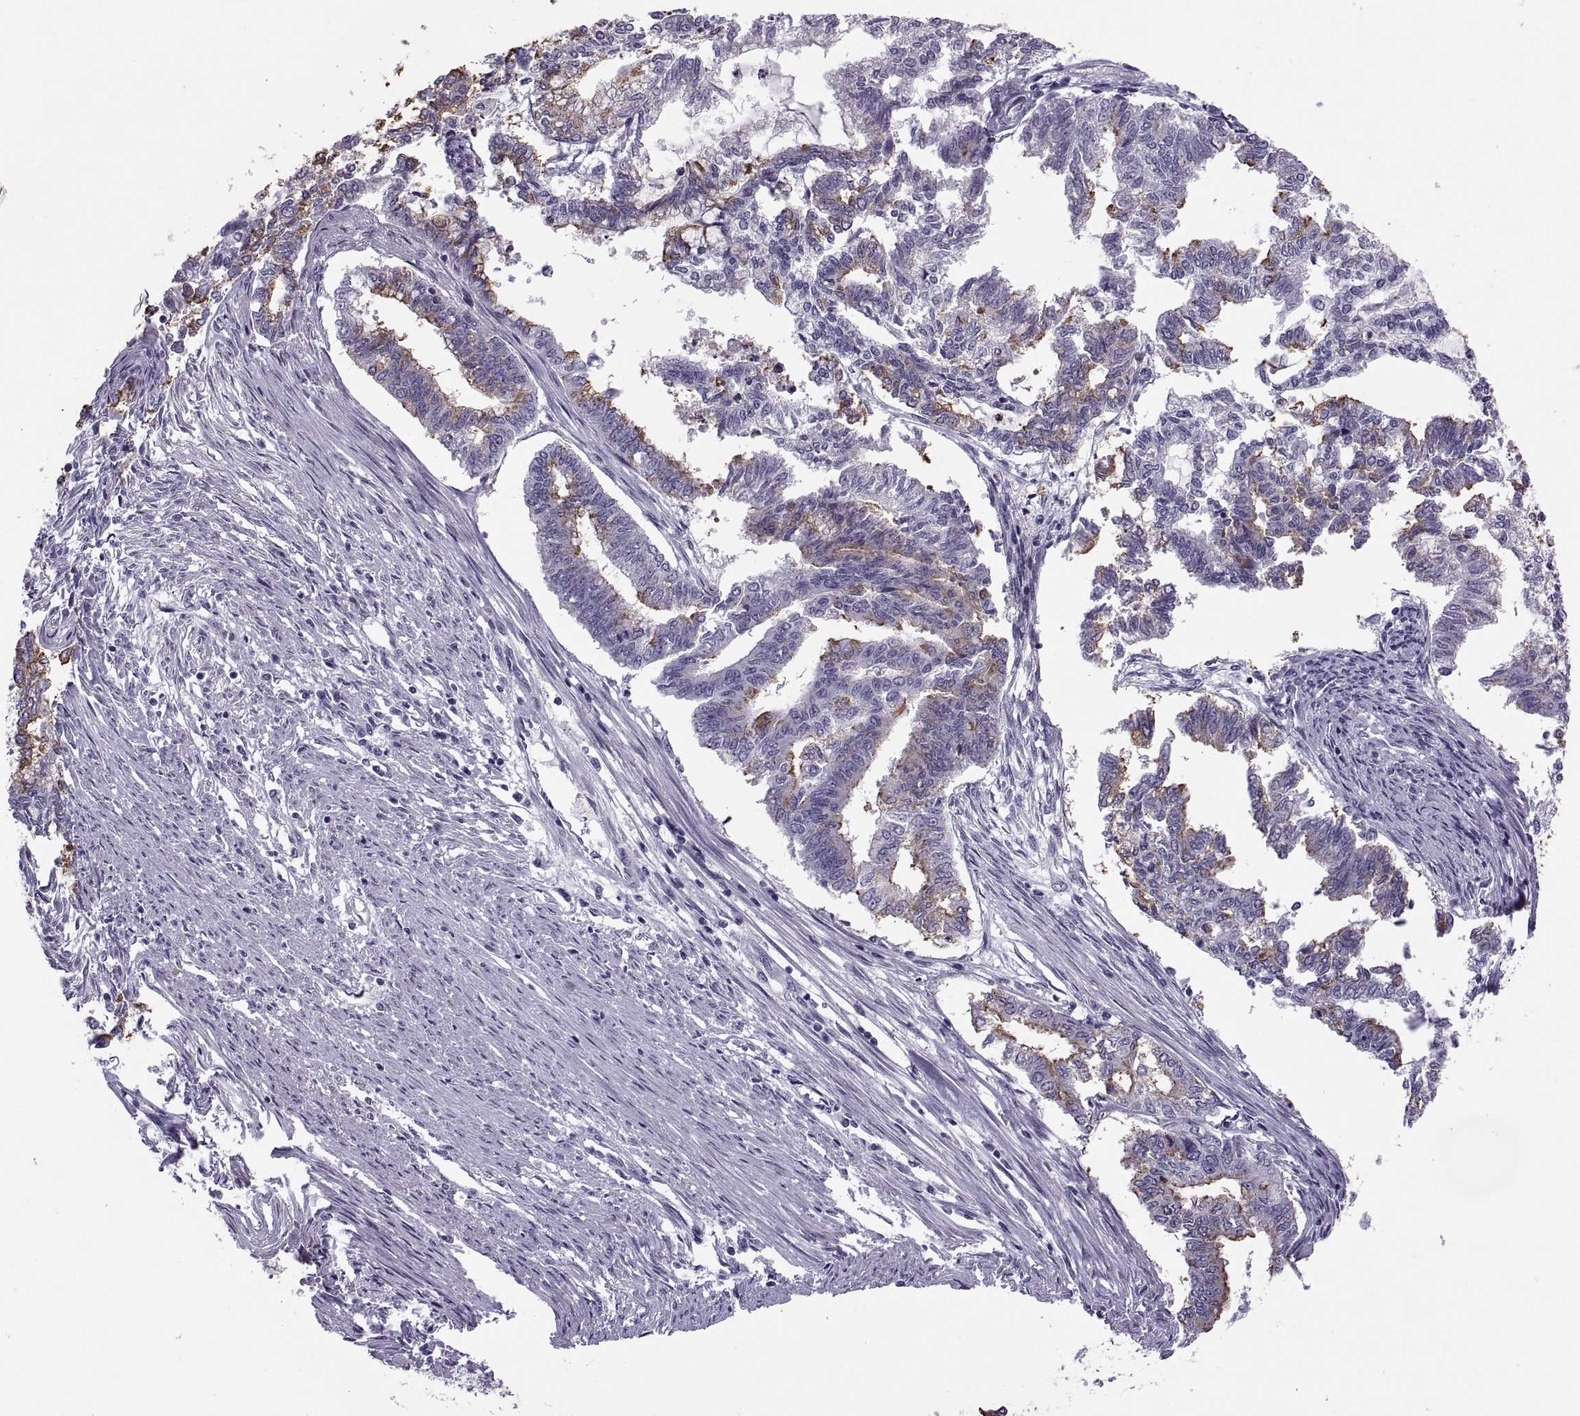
{"staining": {"intensity": "negative", "quantity": "none", "location": "none"}, "tissue": "endometrial cancer", "cell_type": "Tumor cells", "image_type": "cancer", "snomed": [{"axis": "morphology", "description": "Adenocarcinoma, NOS"}, {"axis": "topography", "description": "Endometrium"}], "caption": "An IHC photomicrograph of endometrial adenocarcinoma is shown. There is no staining in tumor cells of endometrial adenocarcinoma.", "gene": "MAGEB1", "patient": {"sex": "female", "age": 79}}